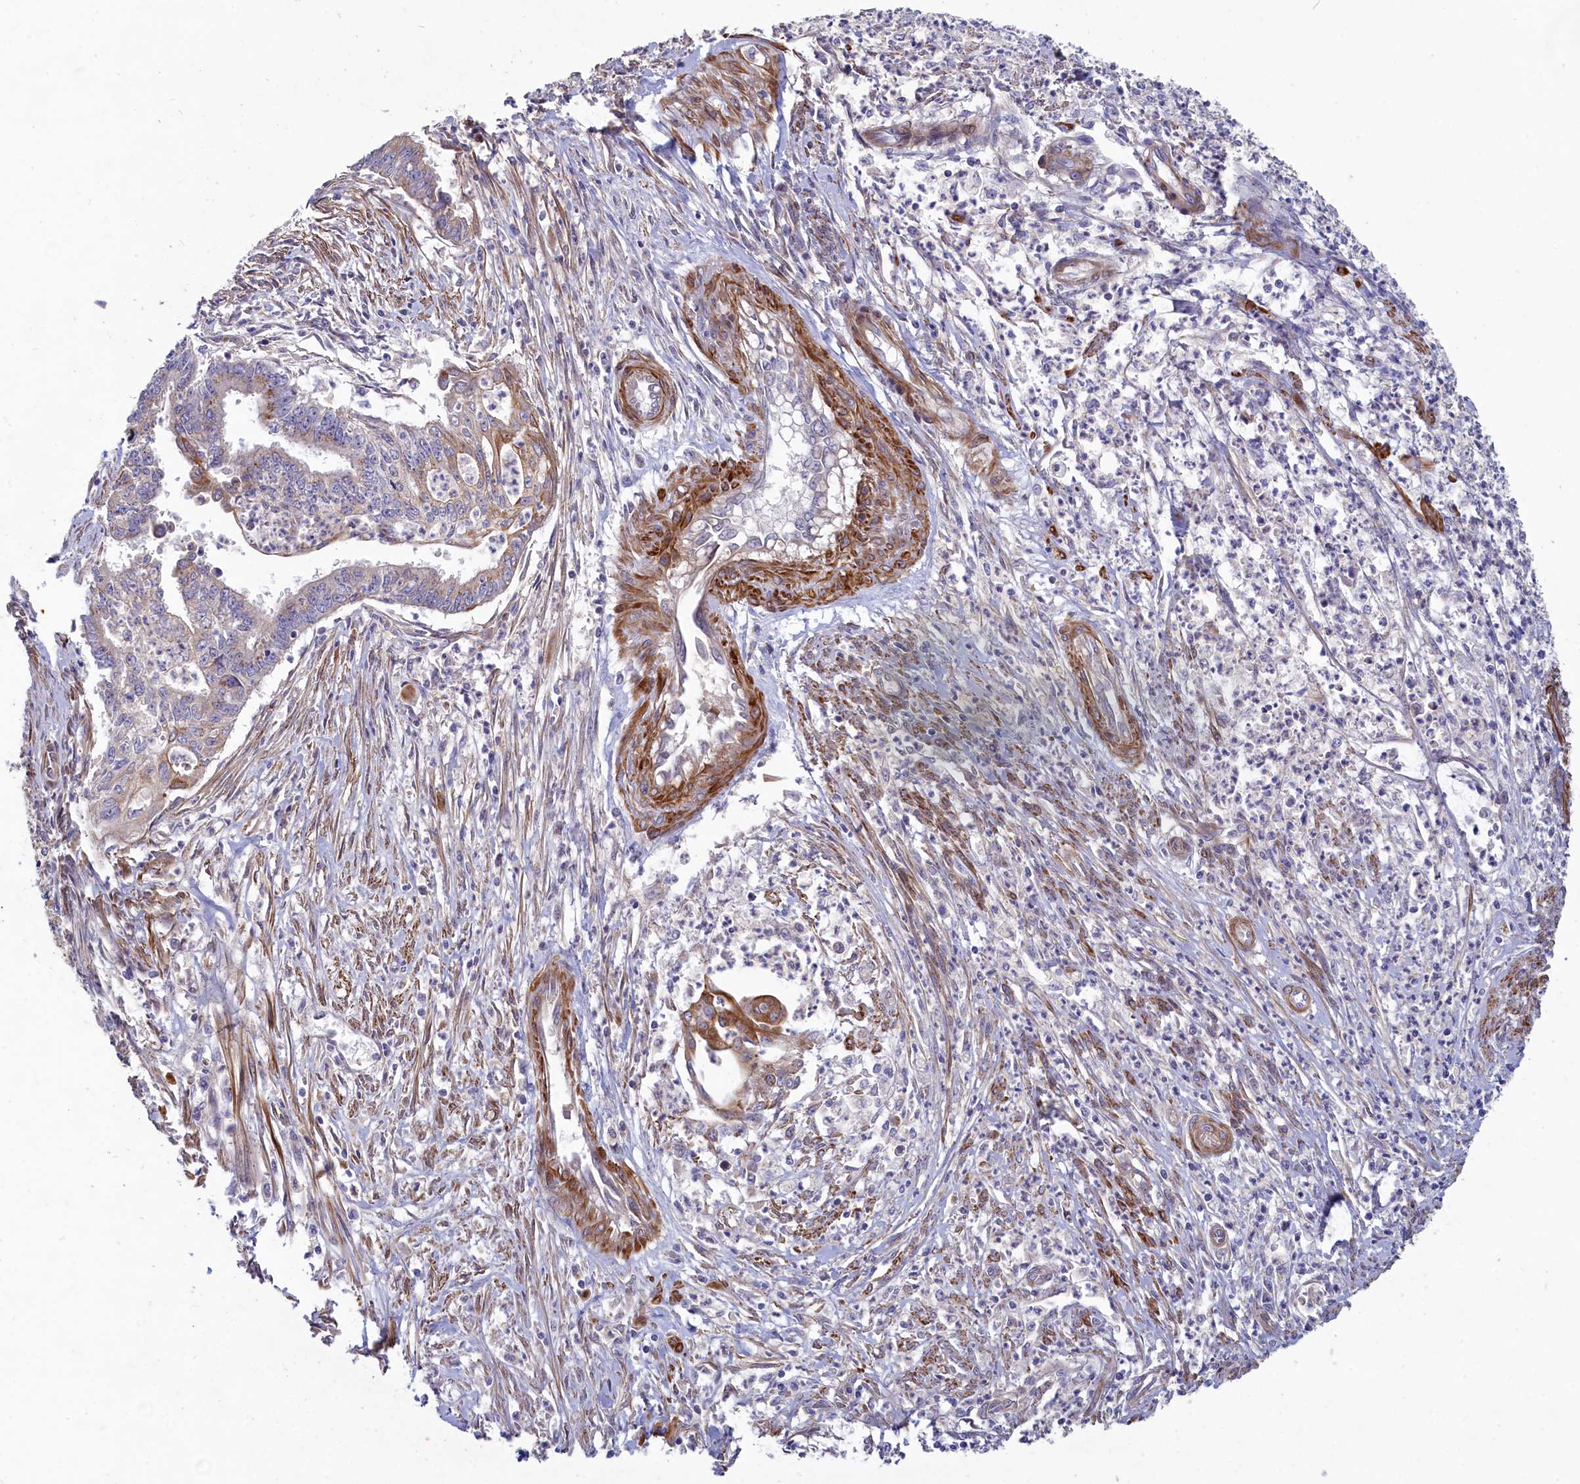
{"staining": {"intensity": "moderate", "quantity": "<25%", "location": "cytoplasmic/membranous"}, "tissue": "endometrial cancer", "cell_type": "Tumor cells", "image_type": "cancer", "snomed": [{"axis": "morphology", "description": "Adenocarcinoma, NOS"}, {"axis": "topography", "description": "Endometrium"}], "caption": "IHC of human endometrial cancer (adenocarcinoma) displays low levels of moderate cytoplasmic/membranous positivity in approximately <25% of tumor cells. Using DAB (3,3'-diaminobenzidine) (brown) and hematoxylin (blue) stains, captured at high magnification using brightfield microscopy.", "gene": "TUBGCP4", "patient": {"sex": "female", "age": 73}}